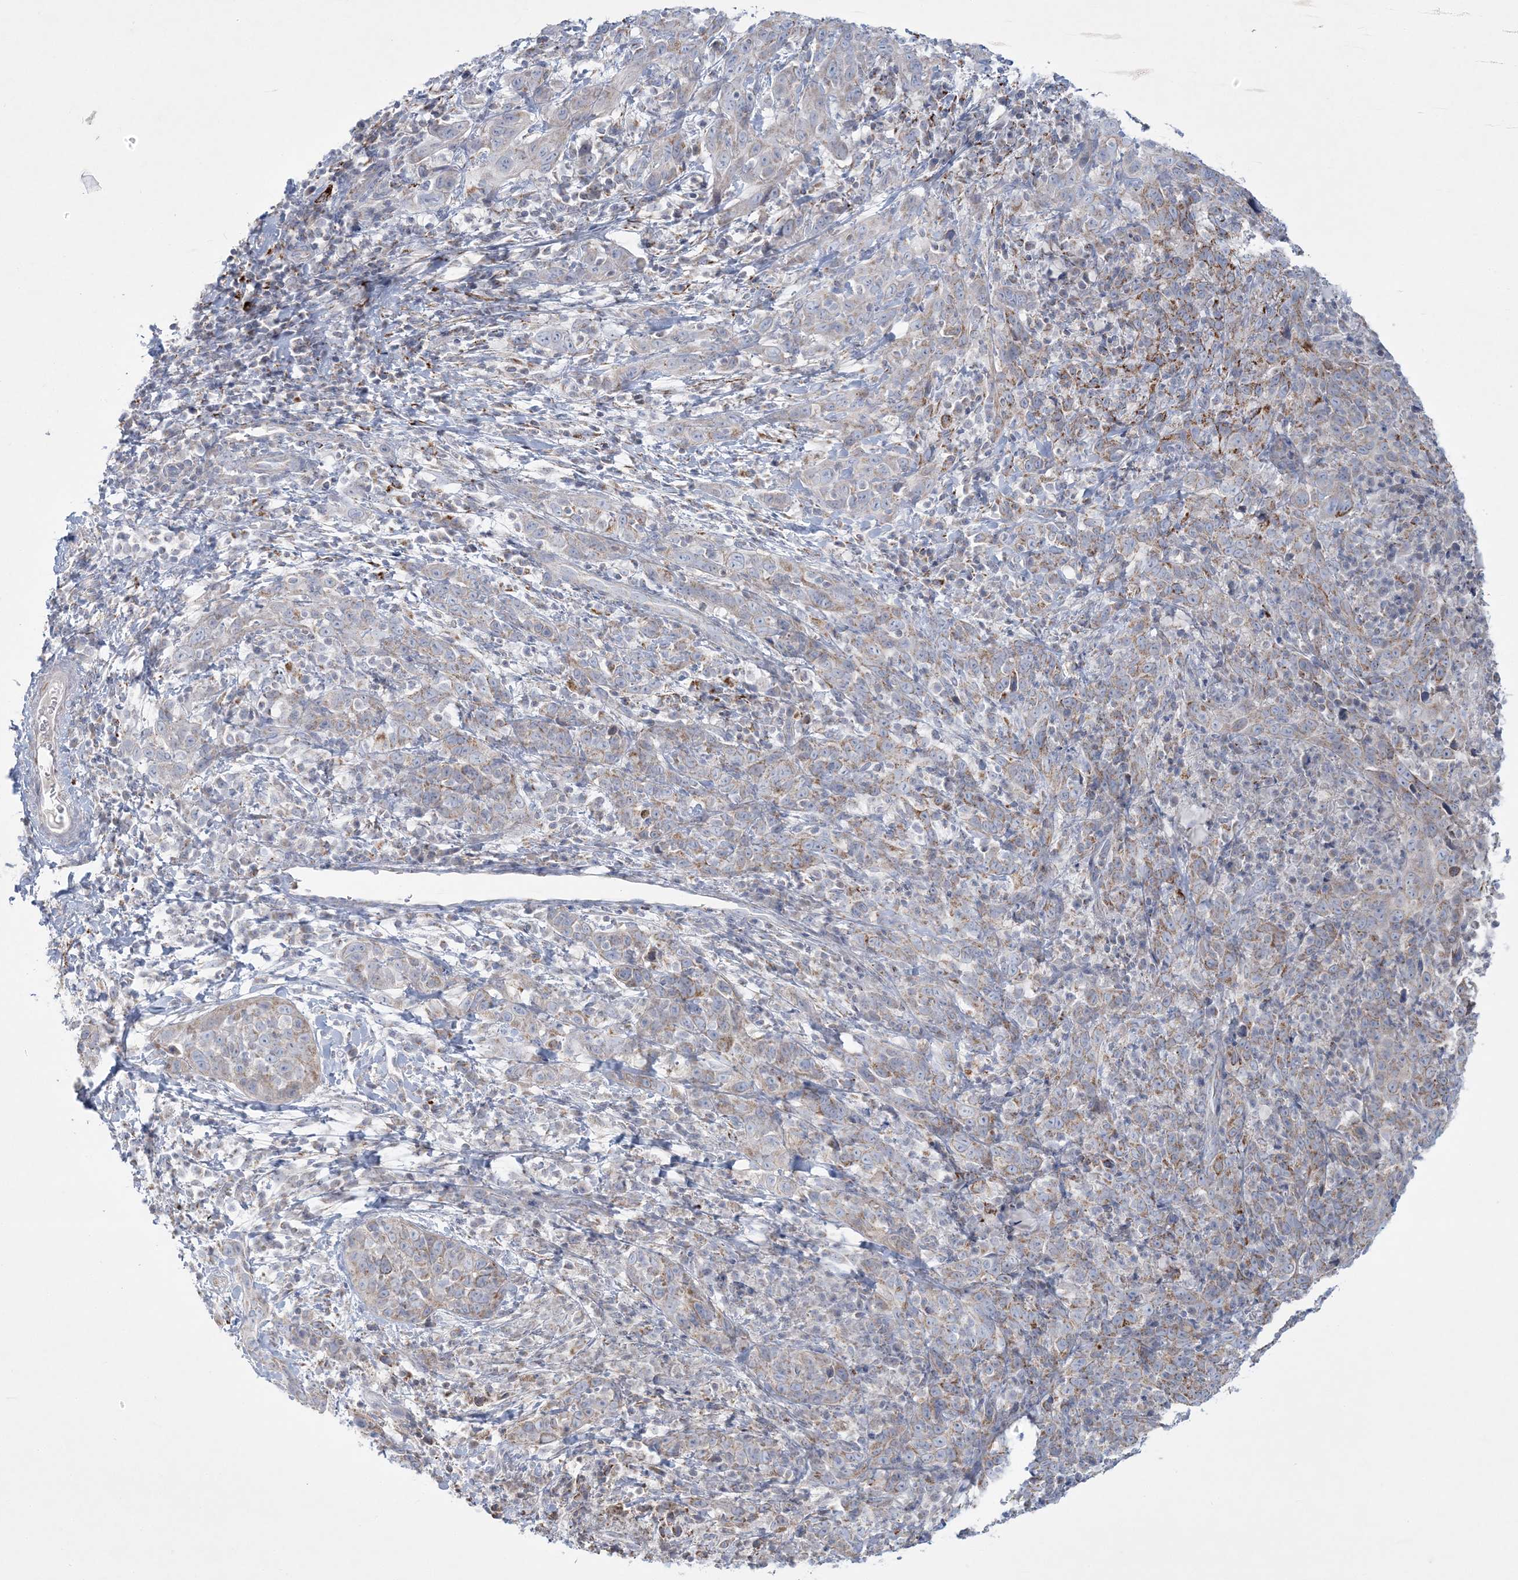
{"staining": {"intensity": "weak", "quantity": "25%-75%", "location": "cytoplasmic/membranous"}, "tissue": "cervical cancer", "cell_type": "Tumor cells", "image_type": "cancer", "snomed": [{"axis": "morphology", "description": "Squamous cell carcinoma, NOS"}, {"axis": "topography", "description": "Cervix"}], "caption": "The micrograph demonstrates immunohistochemical staining of cervical cancer (squamous cell carcinoma). There is weak cytoplasmic/membranous staining is identified in approximately 25%-75% of tumor cells.", "gene": "TBC1D7", "patient": {"sex": "female", "age": 46}}